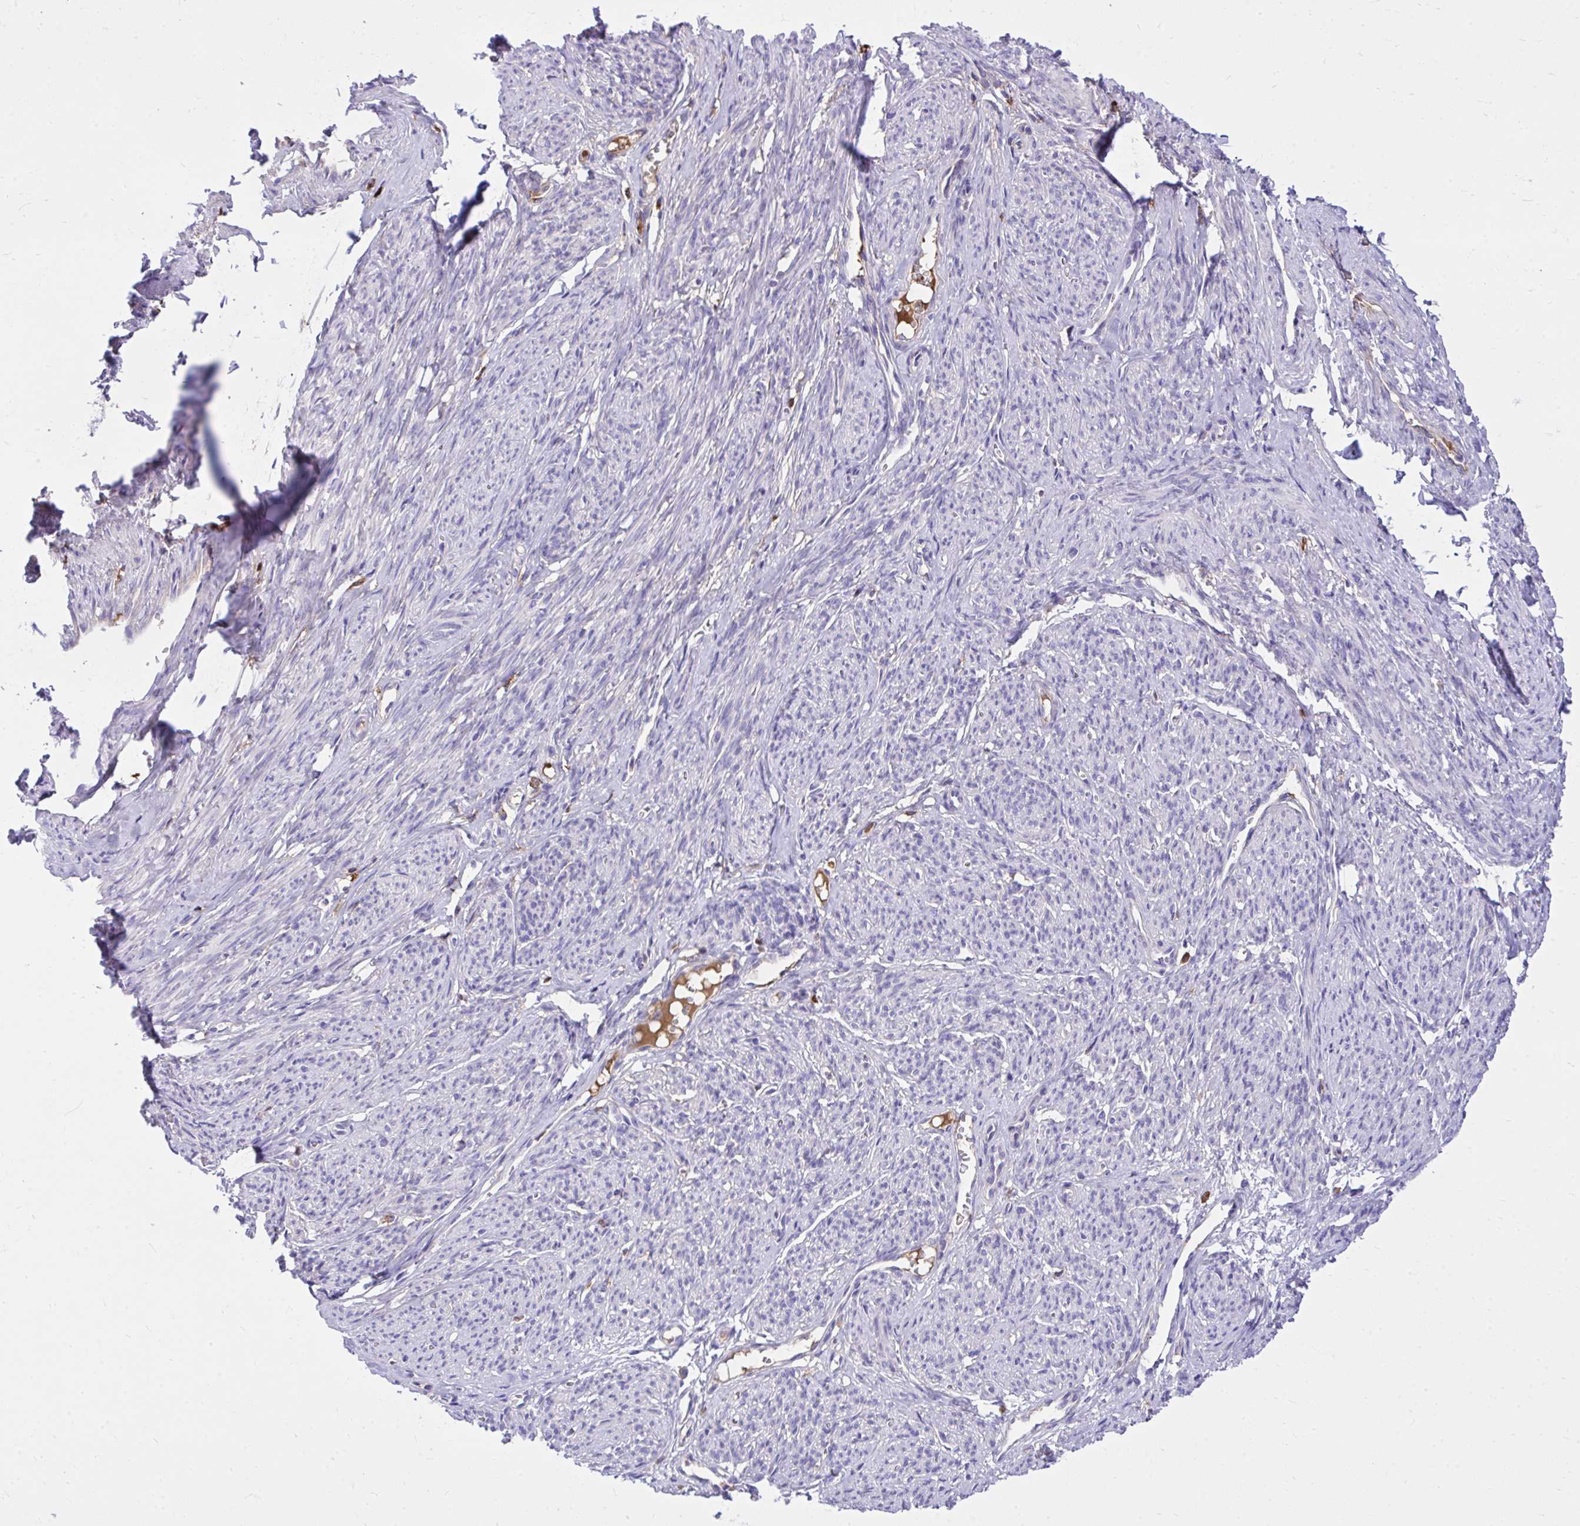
{"staining": {"intensity": "negative", "quantity": "none", "location": "none"}, "tissue": "smooth muscle", "cell_type": "Smooth muscle cells", "image_type": "normal", "snomed": [{"axis": "morphology", "description": "Normal tissue, NOS"}, {"axis": "topography", "description": "Smooth muscle"}], "caption": "This is an immunohistochemistry (IHC) image of unremarkable human smooth muscle. There is no positivity in smooth muscle cells.", "gene": "HRG", "patient": {"sex": "female", "age": 65}}